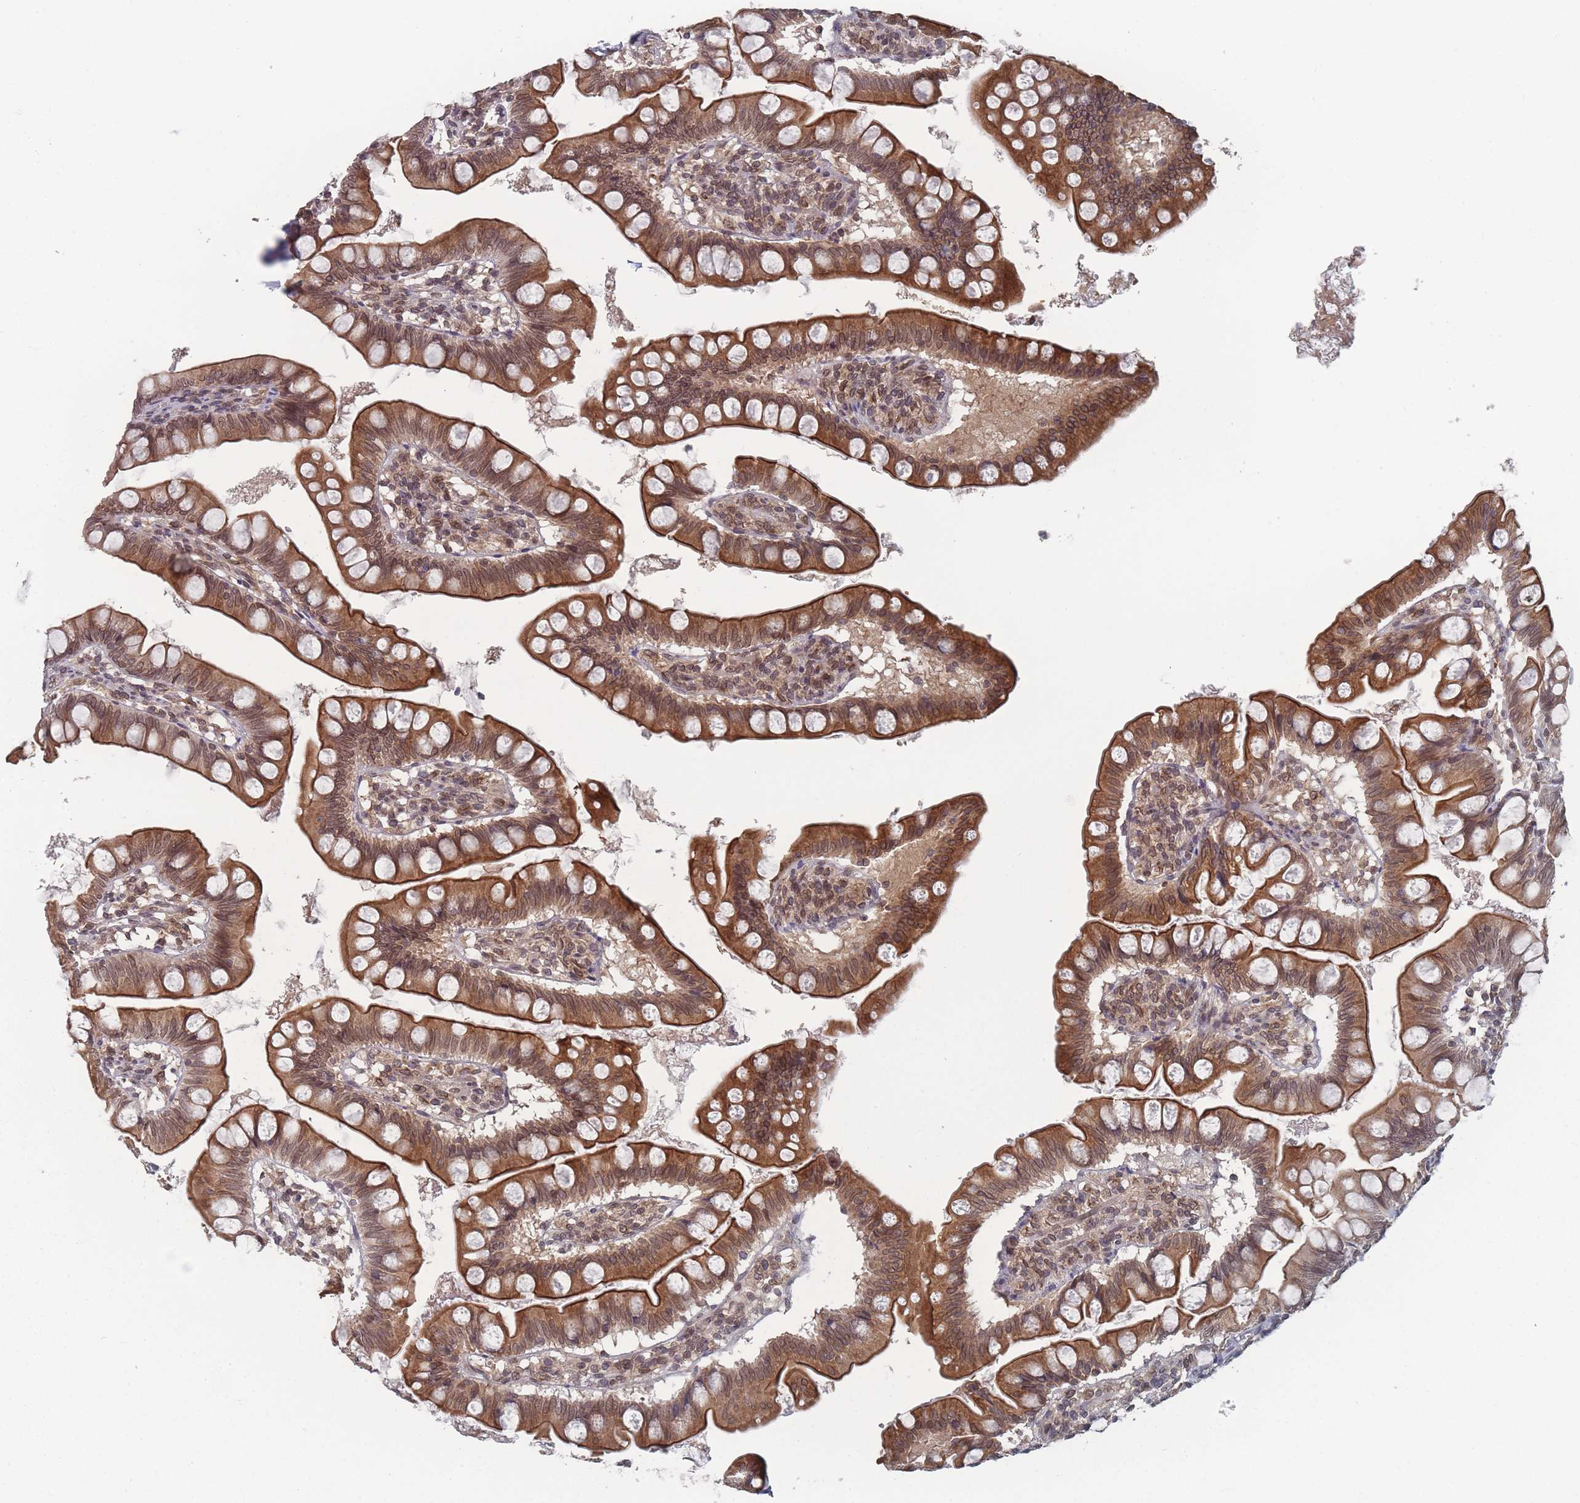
{"staining": {"intensity": "moderate", "quantity": ">75%", "location": "cytoplasmic/membranous,nuclear"}, "tissue": "small intestine", "cell_type": "Glandular cells", "image_type": "normal", "snomed": [{"axis": "morphology", "description": "Normal tissue, NOS"}, {"axis": "topography", "description": "Small intestine"}], "caption": "DAB immunohistochemical staining of normal small intestine exhibits moderate cytoplasmic/membranous,nuclear protein positivity in about >75% of glandular cells.", "gene": "TBC1D25", "patient": {"sex": "male", "age": 7}}